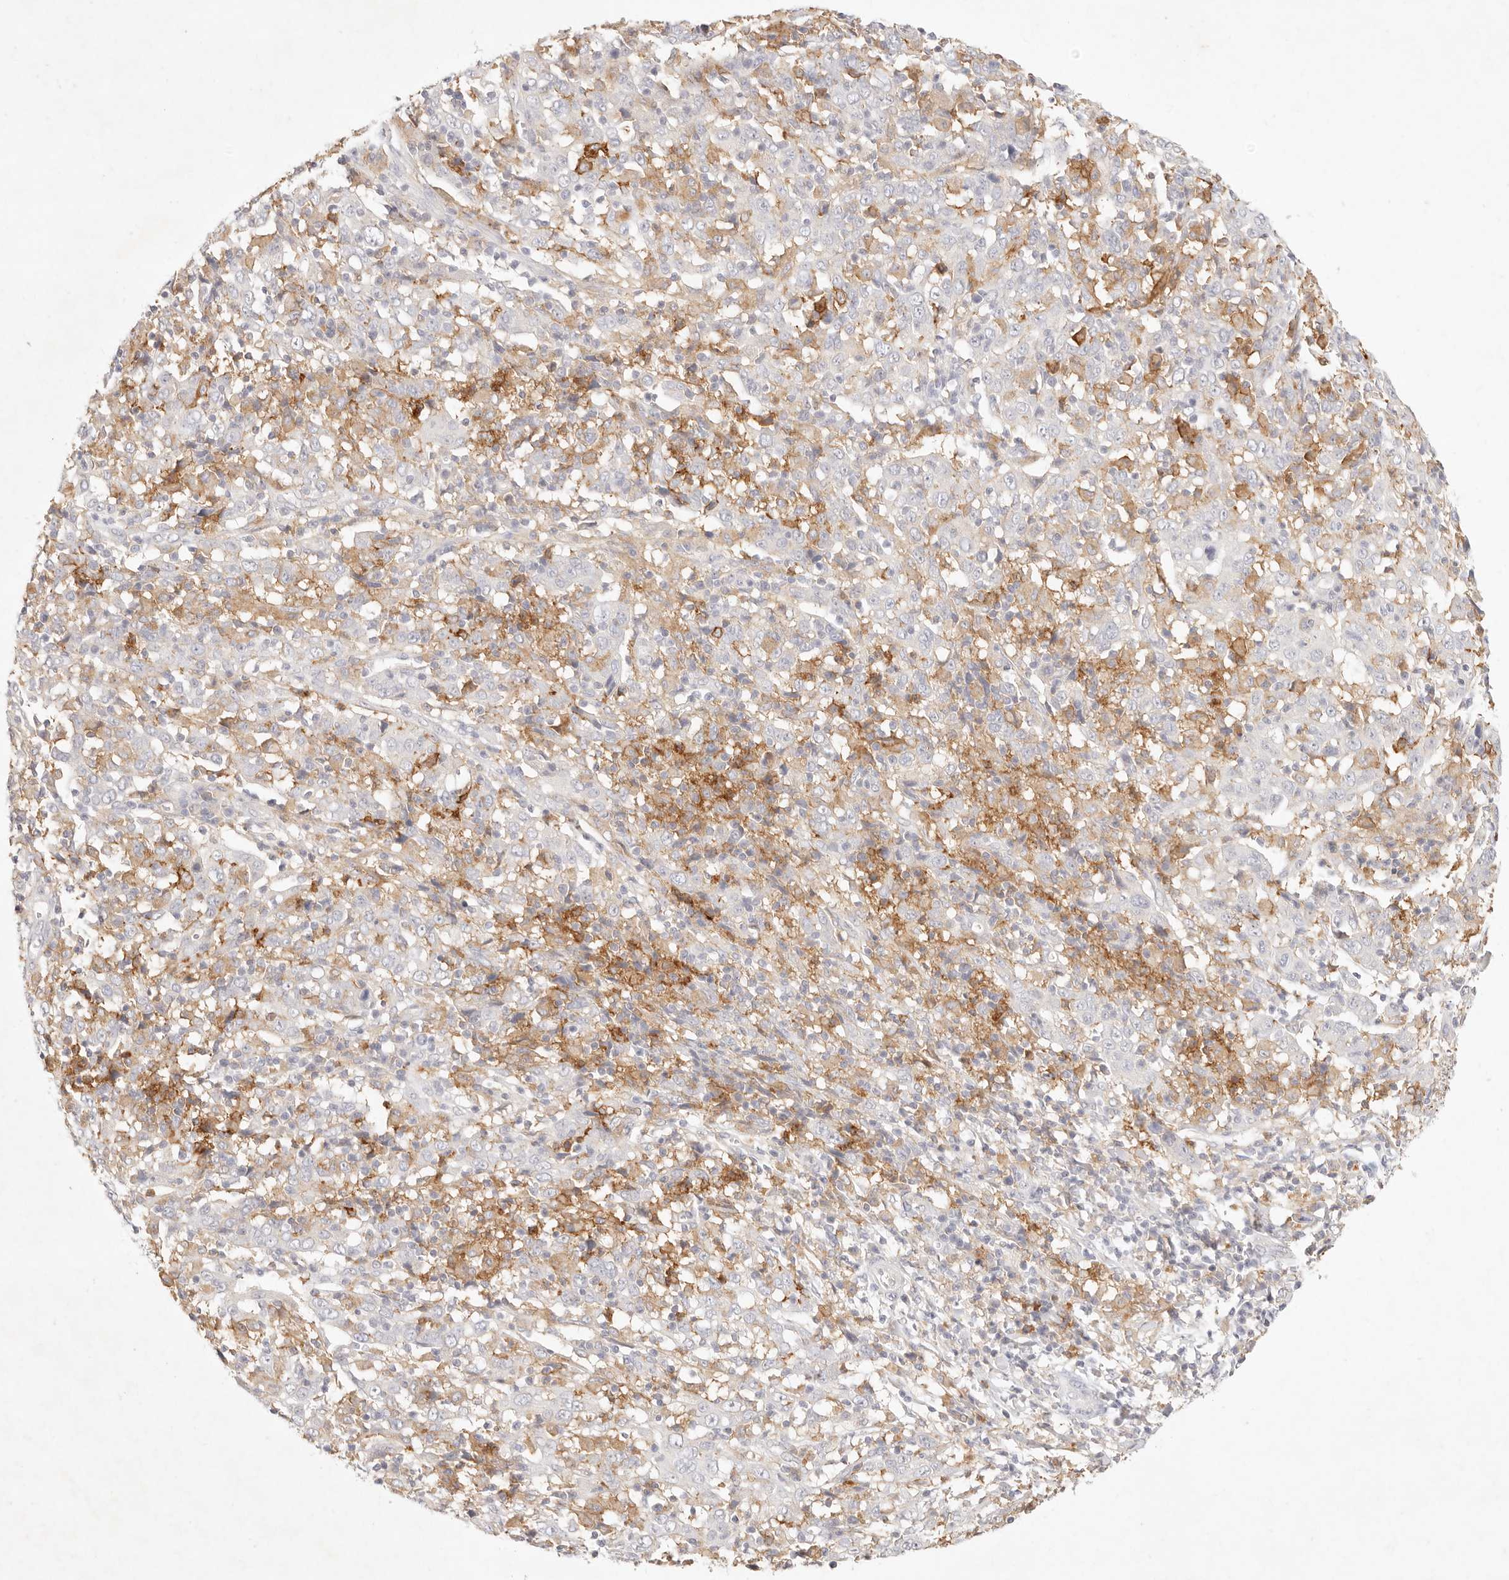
{"staining": {"intensity": "negative", "quantity": "none", "location": "none"}, "tissue": "cervical cancer", "cell_type": "Tumor cells", "image_type": "cancer", "snomed": [{"axis": "morphology", "description": "Squamous cell carcinoma, NOS"}, {"axis": "topography", "description": "Cervix"}], "caption": "Immunohistochemical staining of cervical squamous cell carcinoma reveals no significant expression in tumor cells.", "gene": "GPR84", "patient": {"sex": "female", "age": 46}}